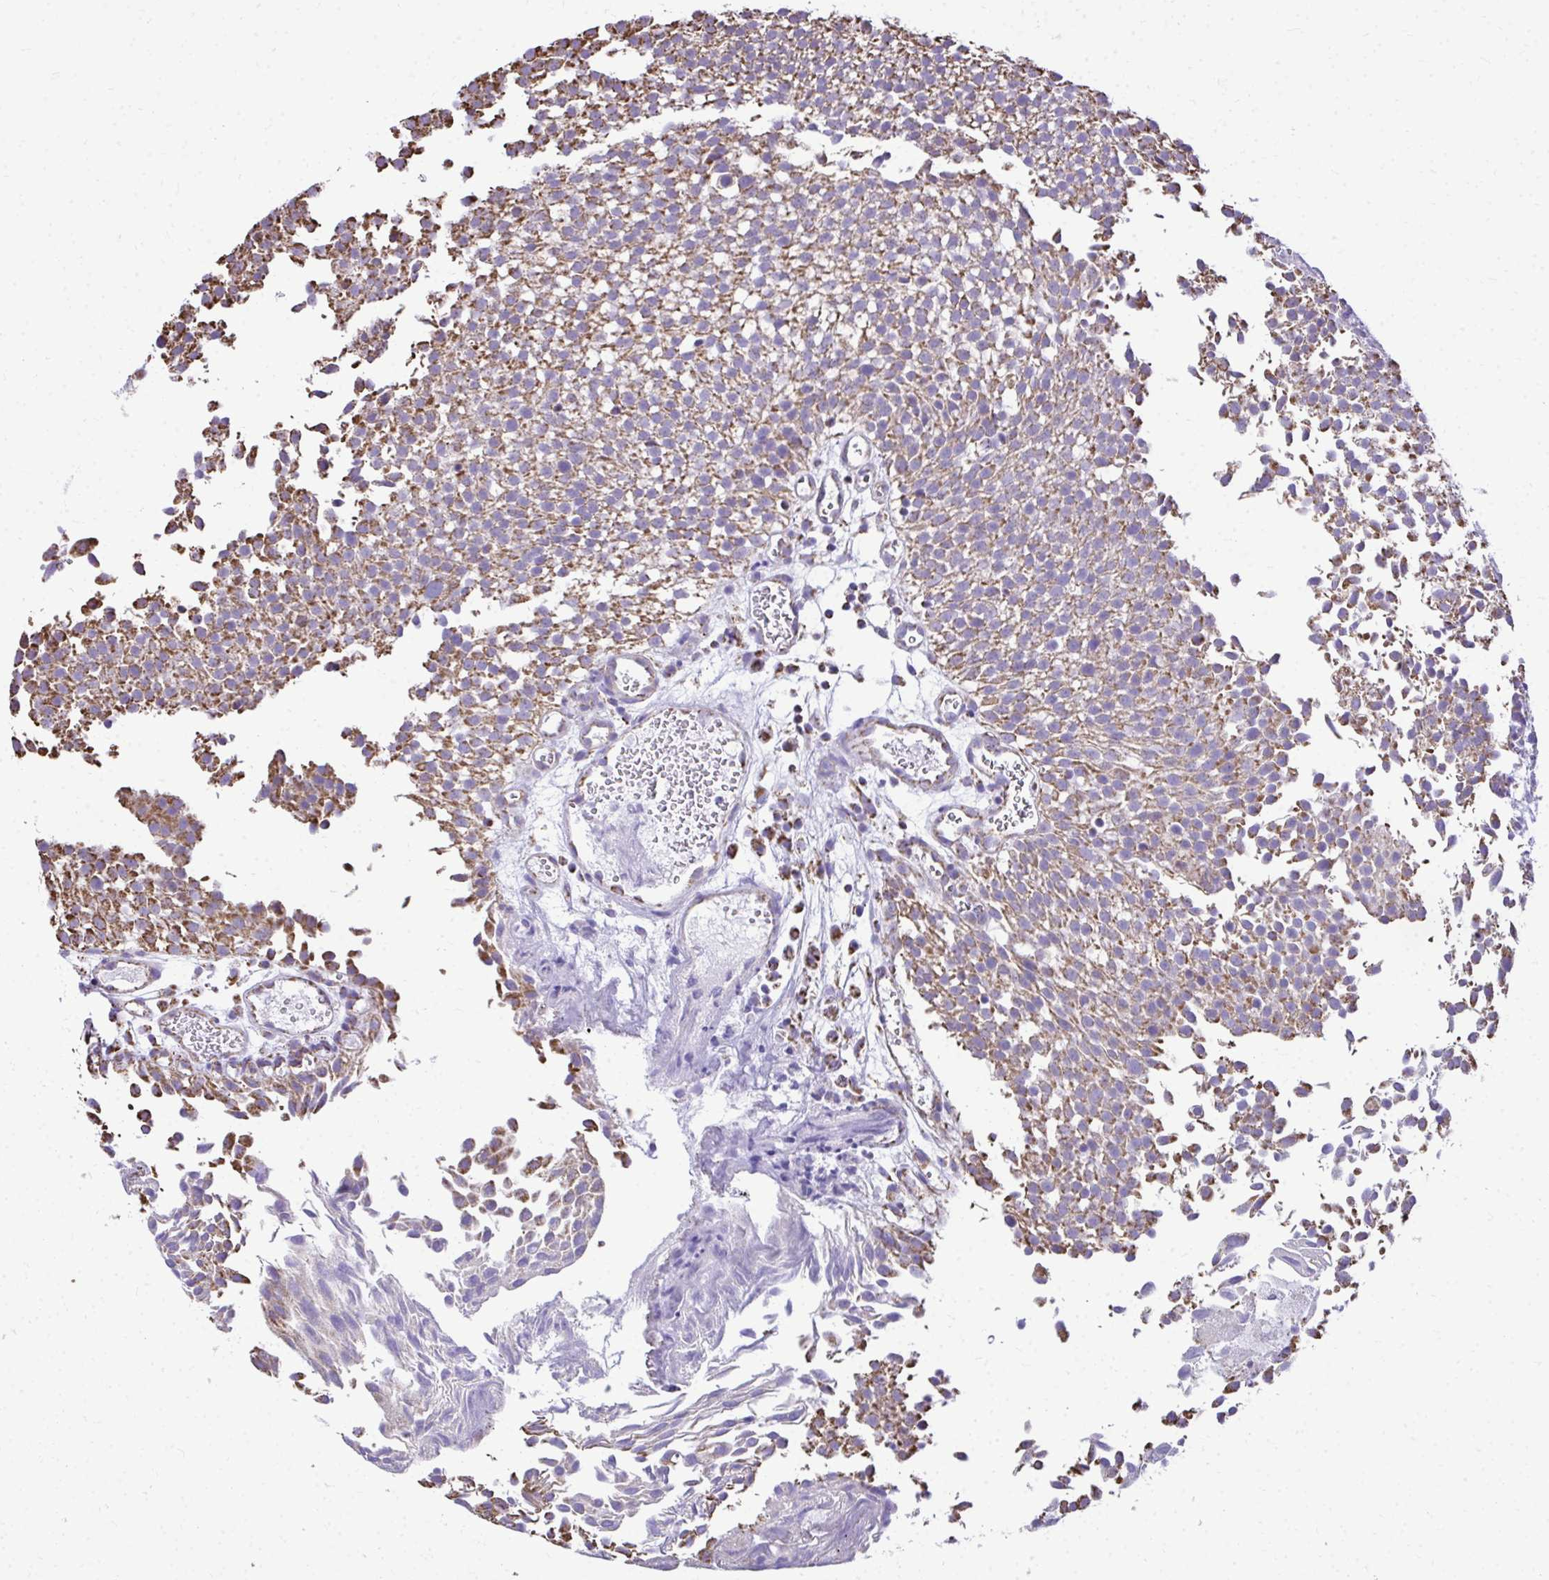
{"staining": {"intensity": "moderate", "quantity": "25%-75%", "location": "cytoplasmic/membranous"}, "tissue": "urothelial cancer", "cell_type": "Tumor cells", "image_type": "cancer", "snomed": [{"axis": "morphology", "description": "Urothelial carcinoma, Low grade"}, {"axis": "topography", "description": "Urinary bladder"}], "caption": "DAB immunohistochemical staining of urothelial carcinoma (low-grade) exhibits moderate cytoplasmic/membranous protein staining in about 25%-75% of tumor cells. Immunohistochemistry stains the protein in brown and the nuclei are stained blue.", "gene": "MPZL2", "patient": {"sex": "female", "age": 79}}